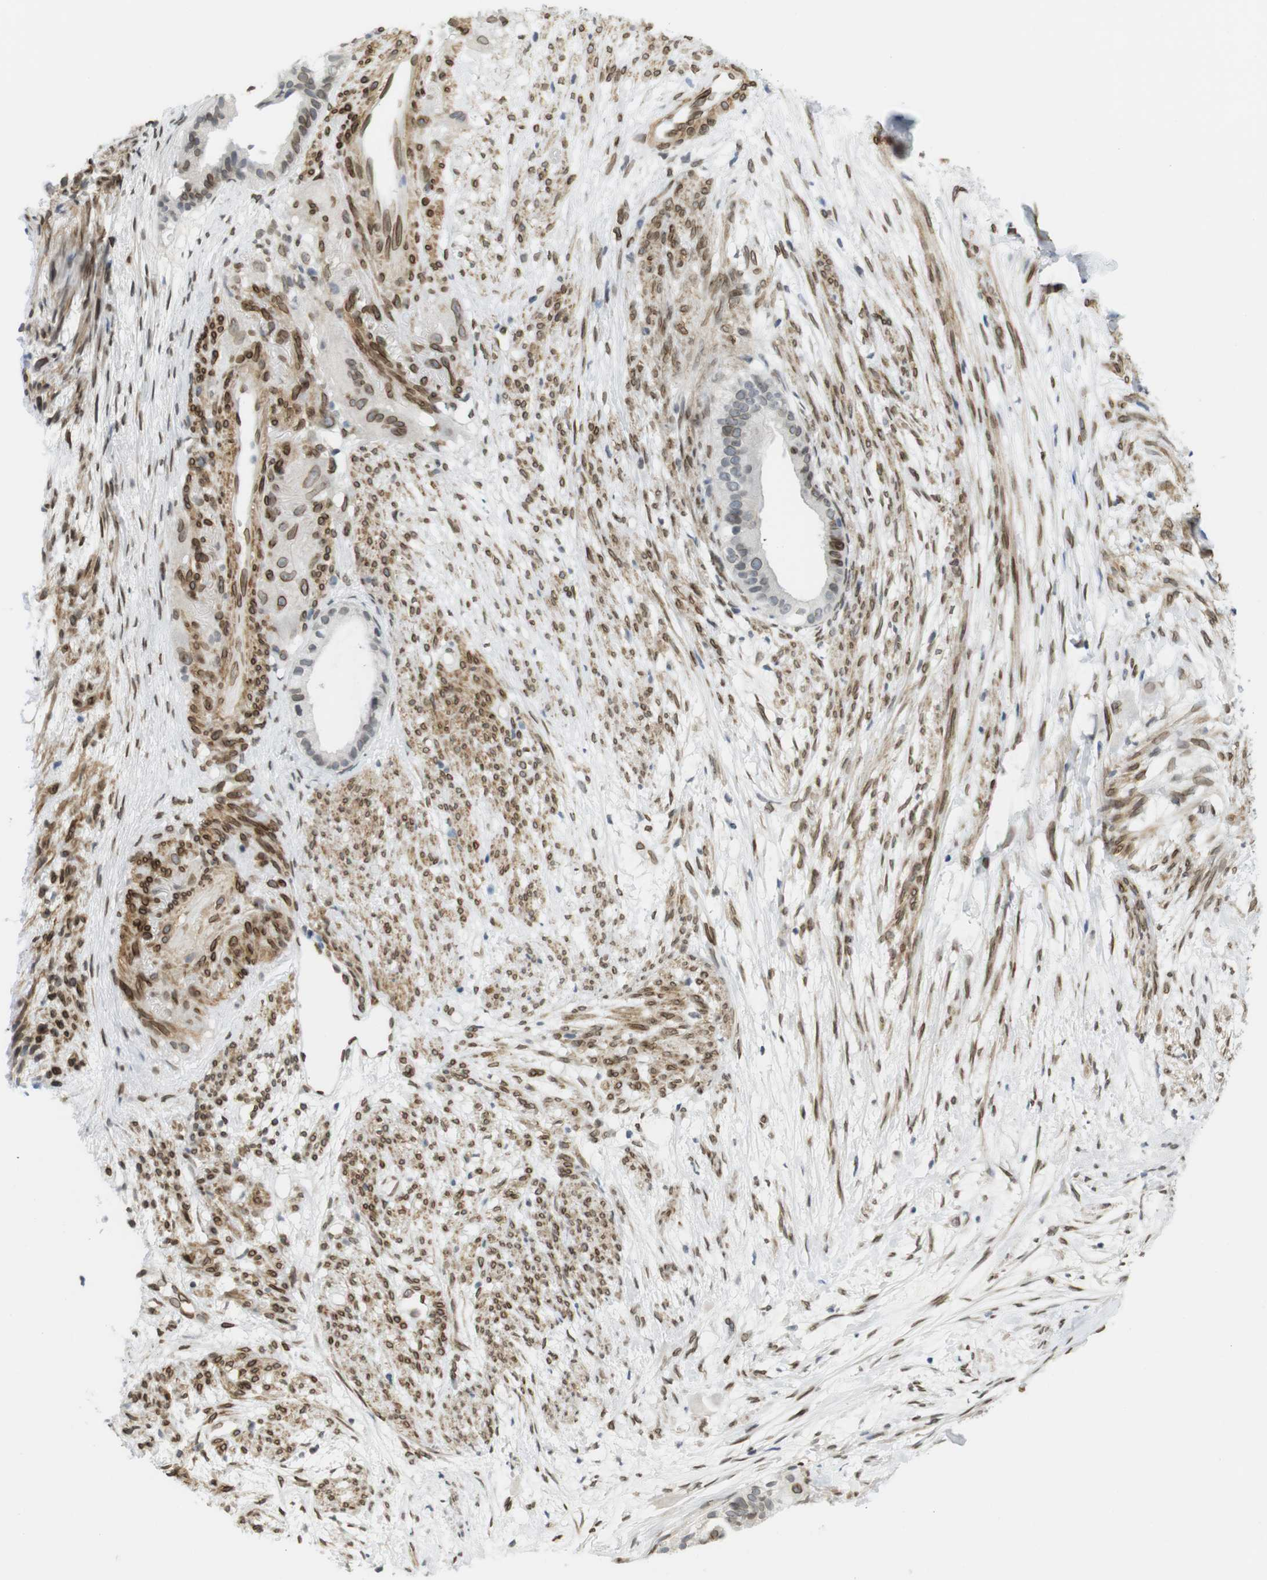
{"staining": {"intensity": "moderate", "quantity": "<25%", "location": "nuclear"}, "tissue": "cervical cancer", "cell_type": "Tumor cells", "image_type": "cancer", "snomed": [{"axis": "morphology", "description": "Normal tissue, NOS"}, {"axis": "morphology", "description": "Adenocarcinoma, NOS"}, {"axis": "topography", "description": "Cervix"}, {"axis": "topography", "description": "Endometrium"}], "caption": "Cervical cancer (adenocarcinoma) stained for a protein (brown) displays moderate nuclear positive expression in approximately <25% of tumor cells.", "gene": "ARL6IP6", "patient": {"sex": "female", "age": 86}}